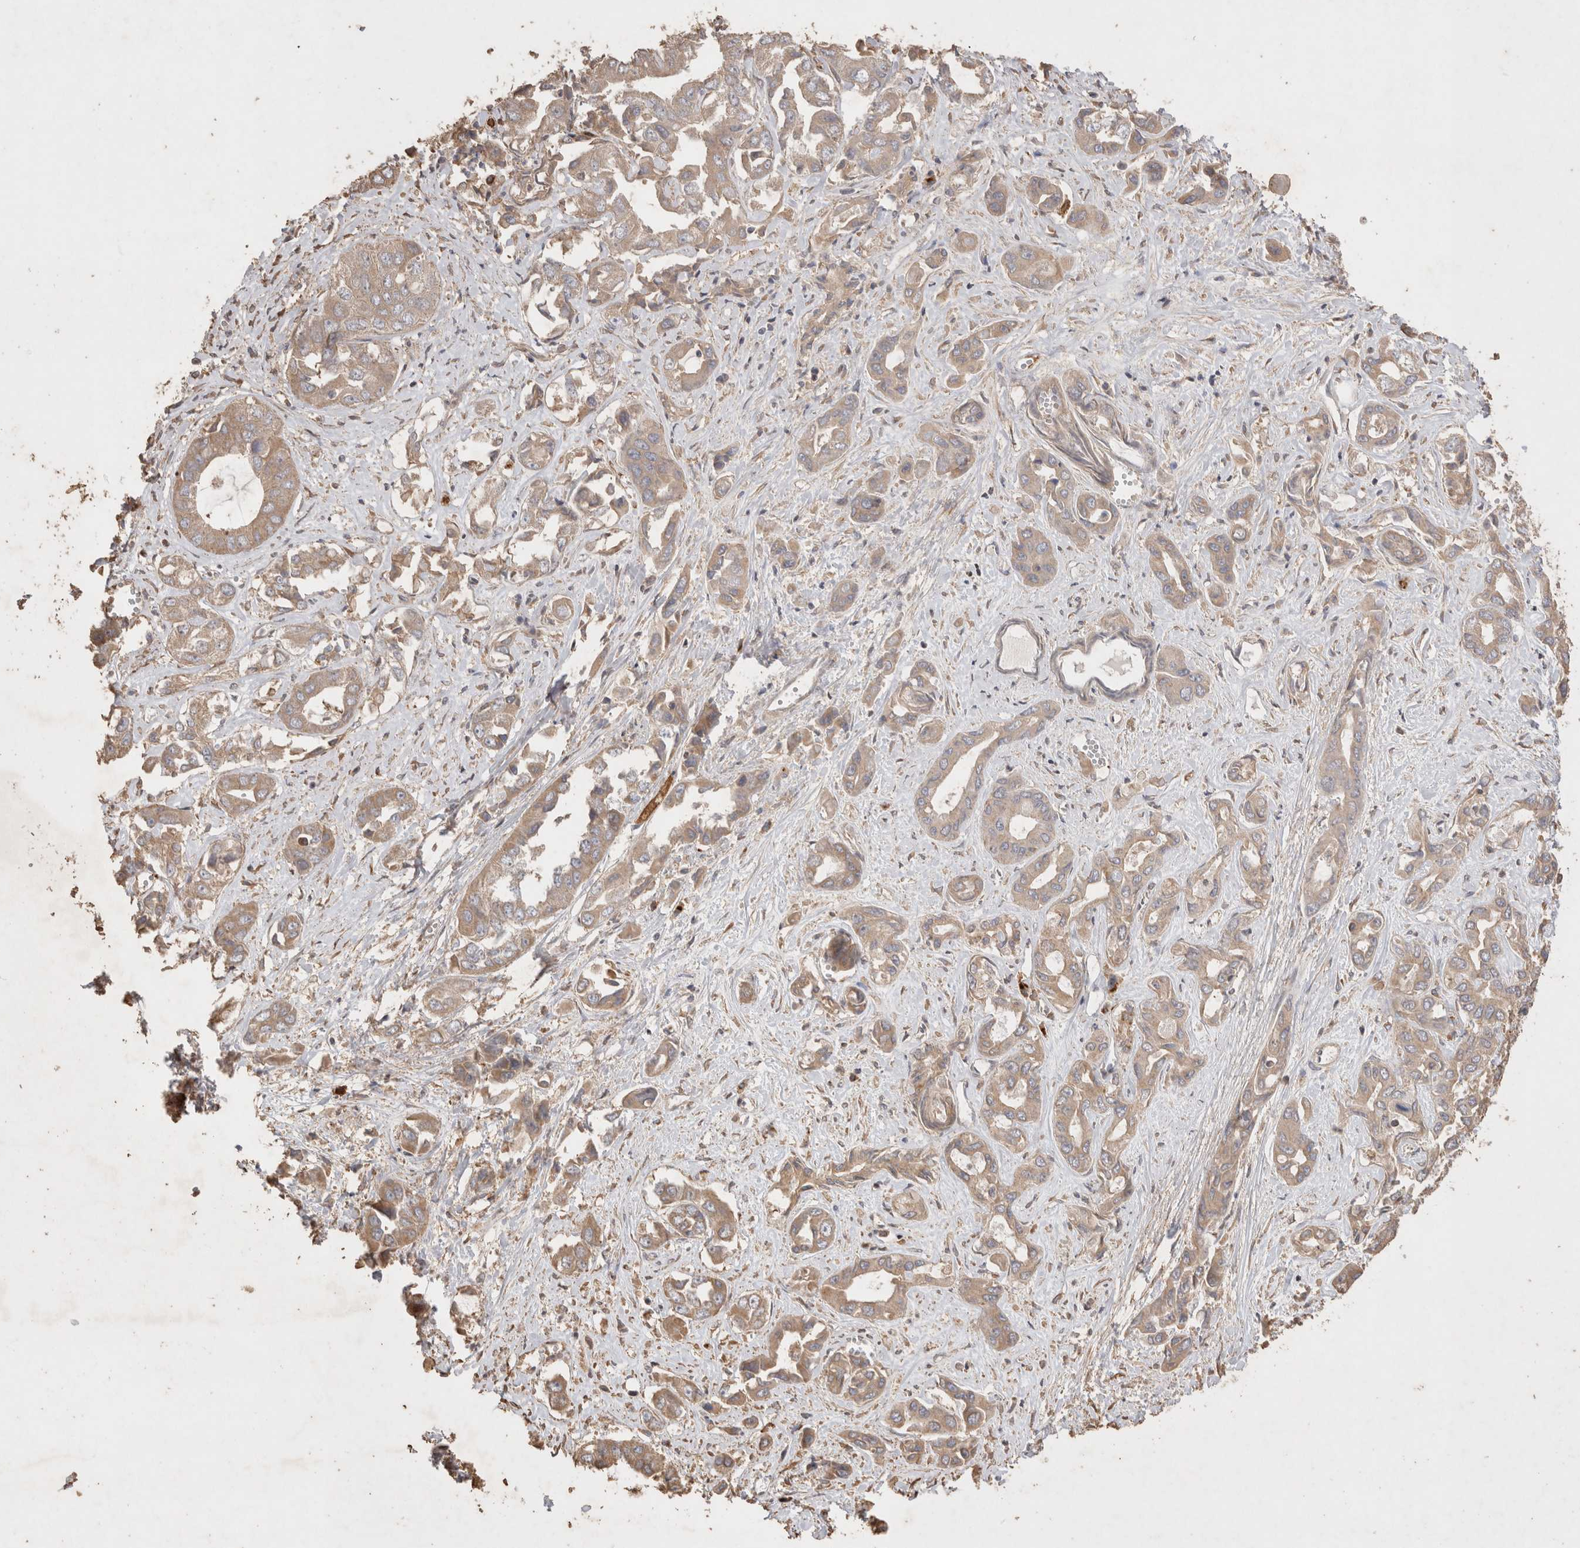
{"staining": {"intensity": "weak", "quantity": ">75%", "location": "cytoplasmic/membranous"}, "tissue": "liver cancer", "cell_type": "Tumor cells", "image_type": "cancer", "snomed": [{"axis": "morphology", "description": "Cholangiocarcinoma"}, {"axis": "topography", "description": "Liver"}], "caption": "This micrograph displays immunohistochemistry staining of liver cancer (cholangiocarcinoma), with low weak cytoplasmic/membranous positivity in about >75% of tumor cells.", "gene": "SNX31", "patient": {"sex": "female", "age": 52}}